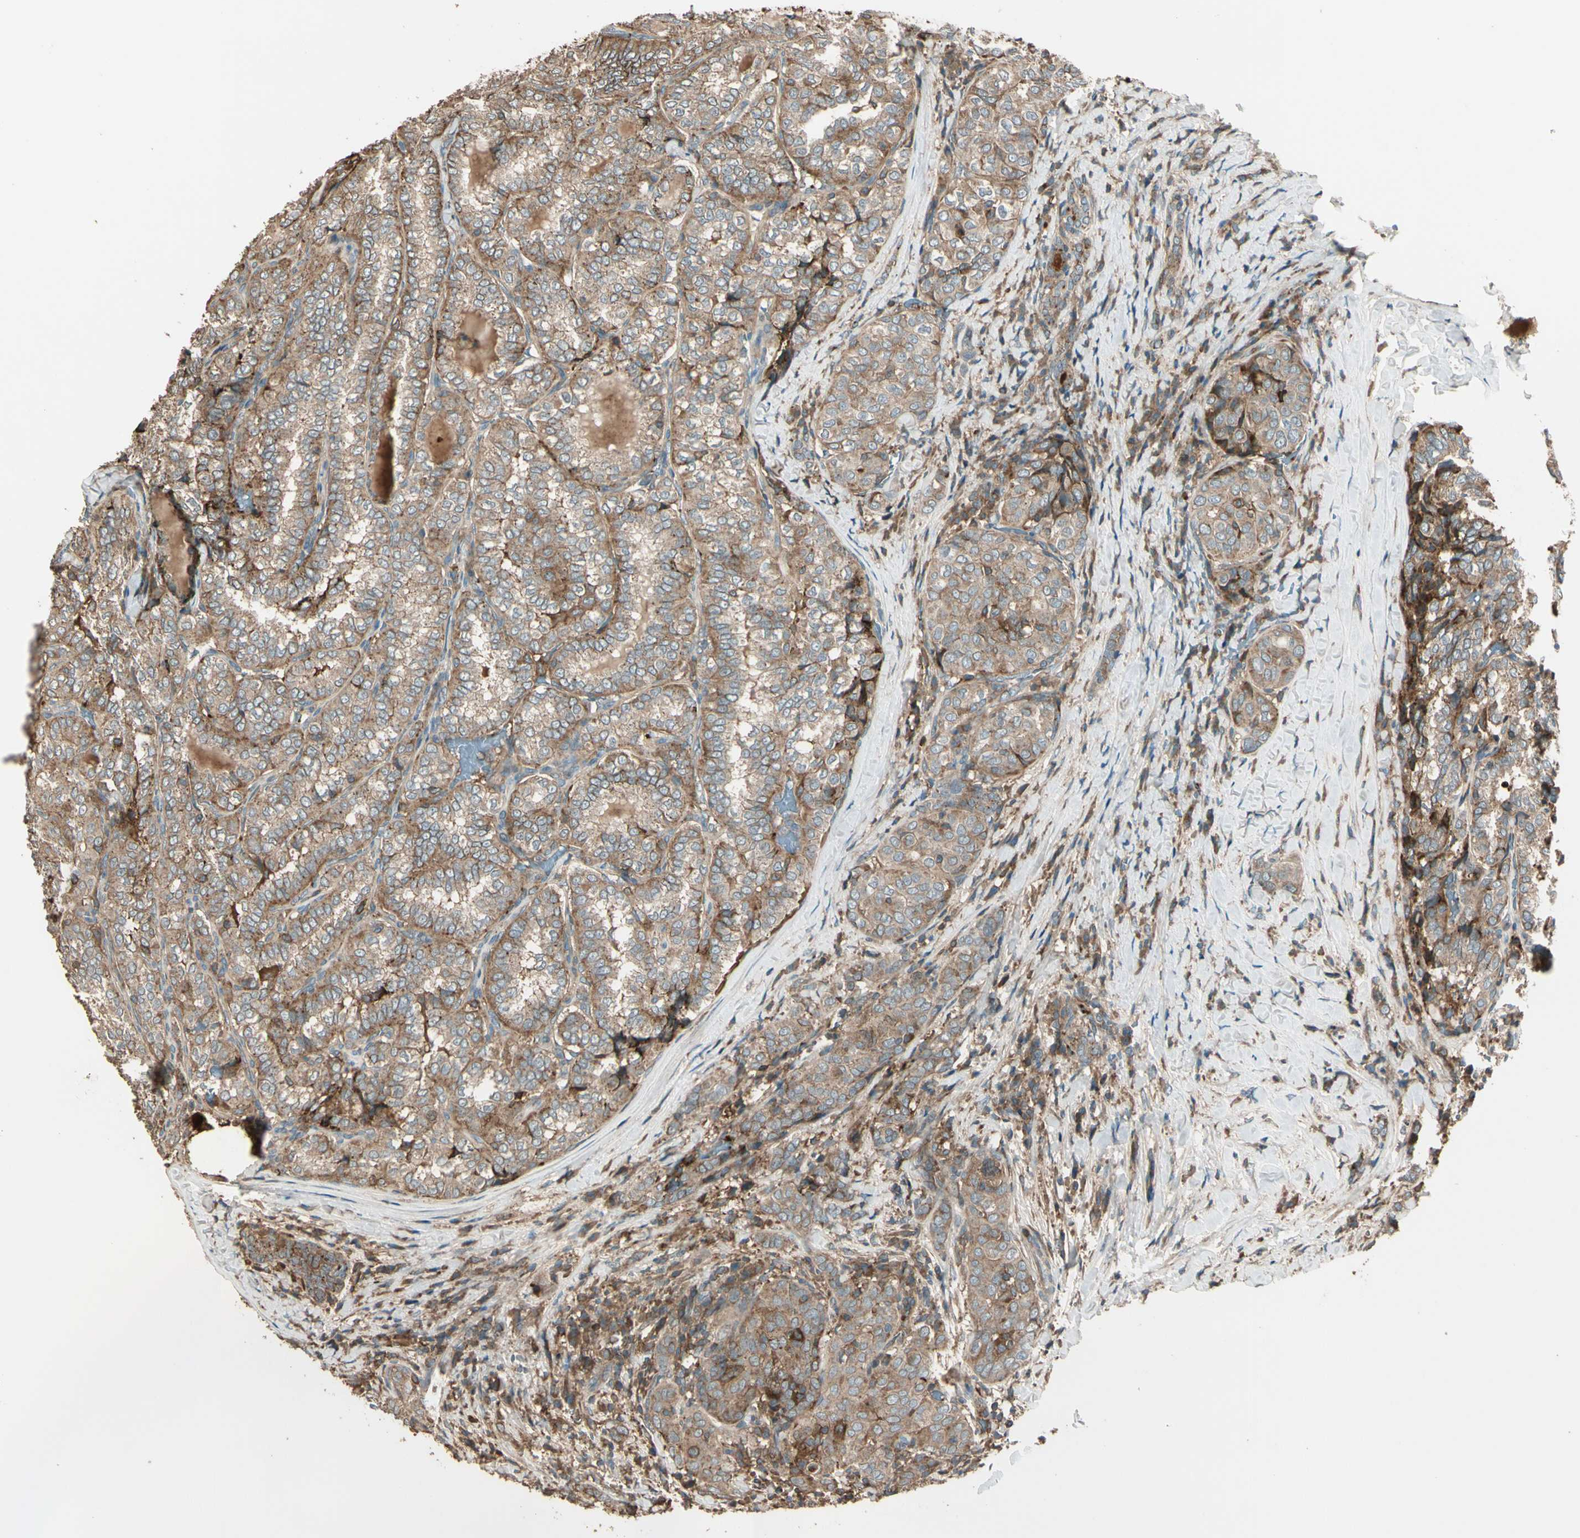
{"staining": {"intensity": "weak", "quantity": ">75%", "location": "cytoplasmic/membranous"}, "tissue": "thyroid cancer", "cell_type": "Tumor cells", "image_type": "cancer", "snomed": [{"axis": "morphology", "description": "Normal tissue, NOS"}, {"axis": "morphology", "description": "Papillary adenocarcinoma, NOS"}, {"axis": "topography", "description": "Thyroid gland"}], "caption": "Immunohistochemistry of human thyroid papillary adenocarcinoma displays low levels of weak cytoplasmic/membranous positivity in about >75% of tumor cells. The staining is performed using DAB brown chromogen to label protein expression. The nuclei are counter-stained blue using hematoxylin.", "gene": "STX11", "patient": {"sex": "female", "age": 30}}